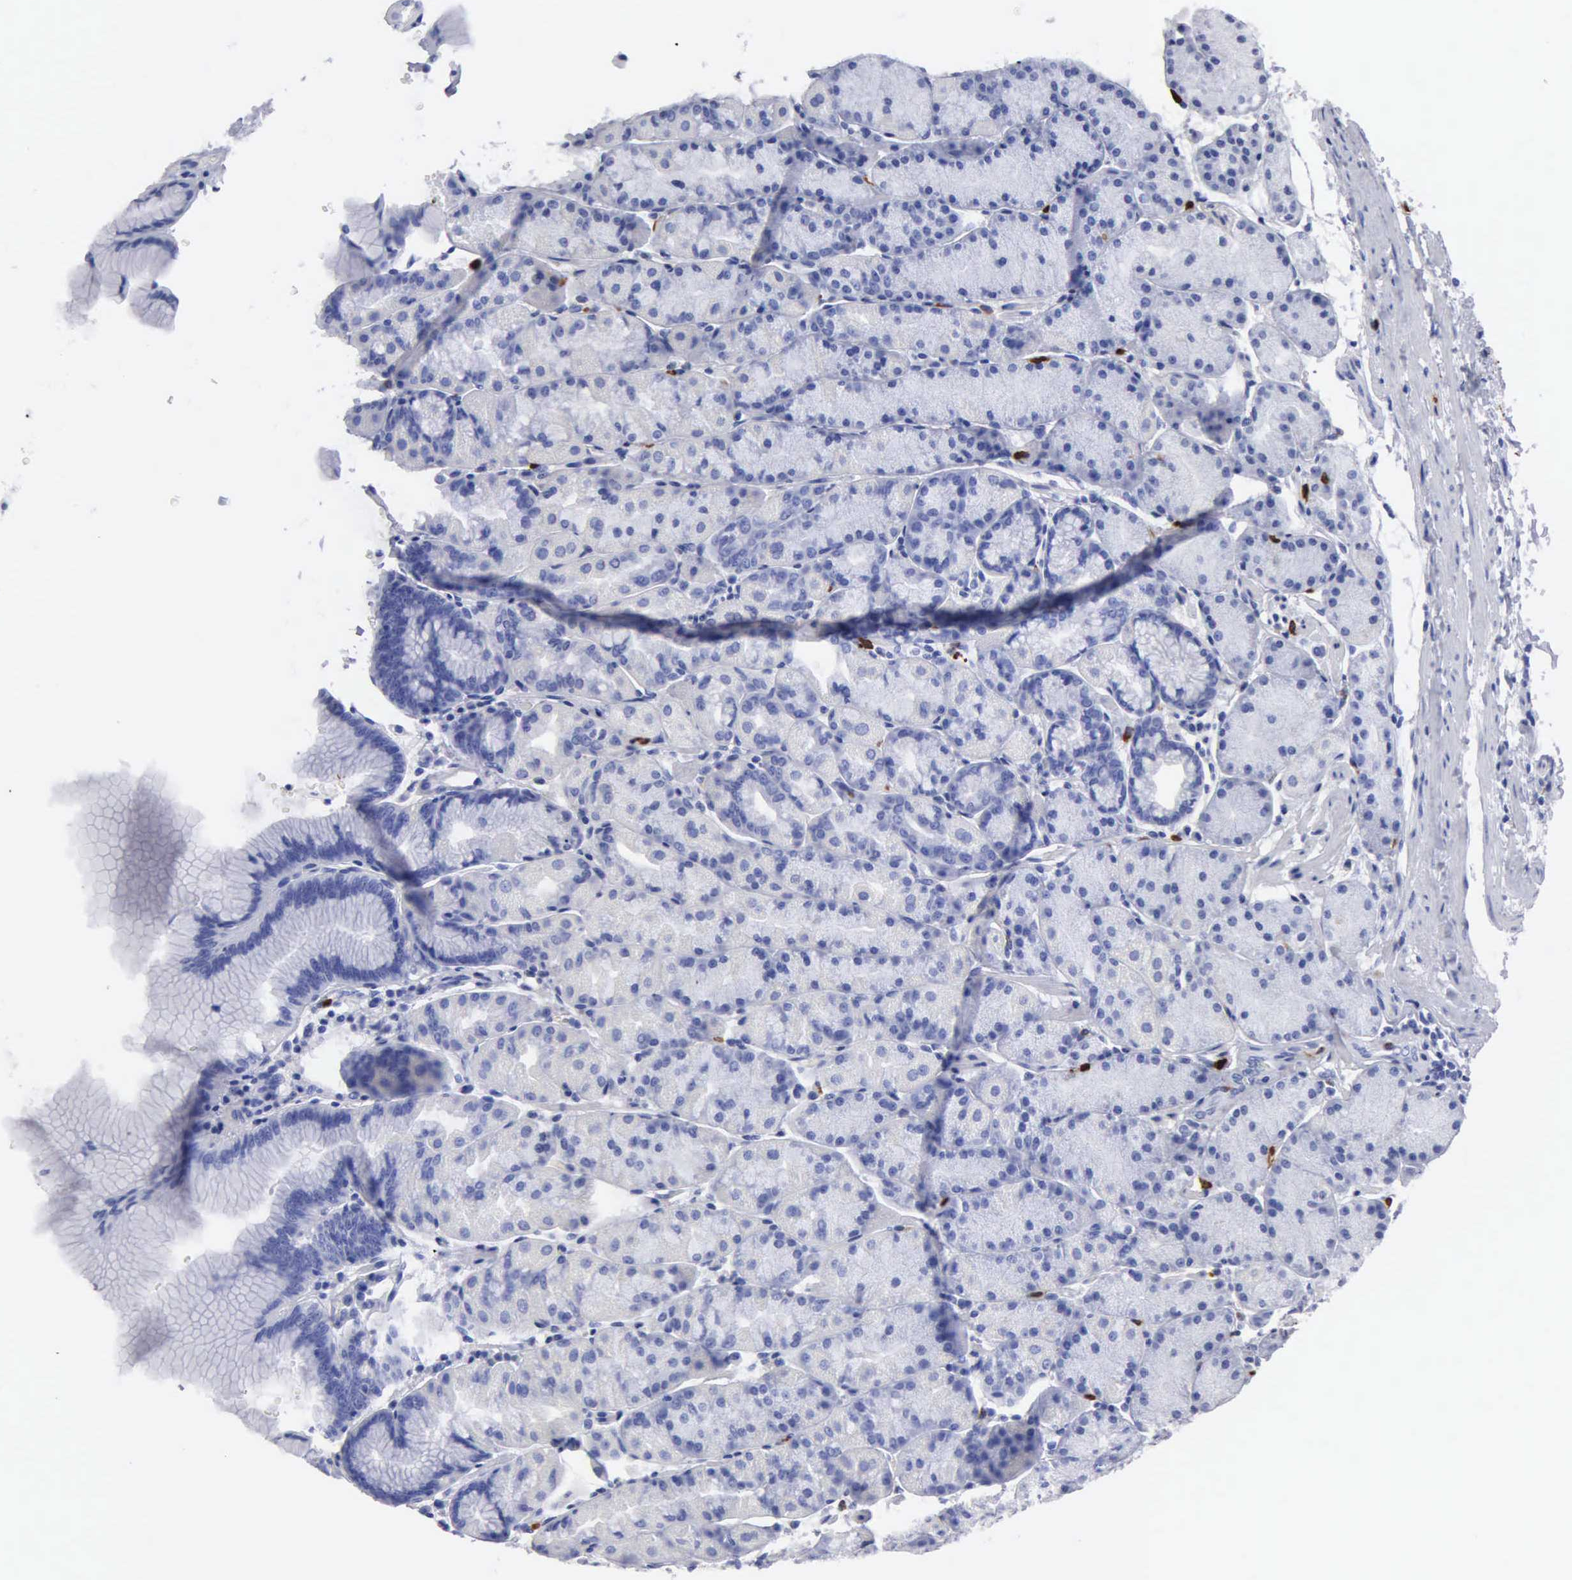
{"staining": {"intensity": "negative", "quantity": "none", "location": "none"}, "tissue": "stomach", "cell_type": "Glandular cells", "image_type": "normal", "snomed": [{"axis": "morphology", "description": "Normal tissue, NOS"}, {"axis": "topography", "description": "Stomach, upper"}], "caption": "Photomicrograph shows no protein staining in glandular cells of benign stomach.", "gene": "CTSG", "patient": {"sex": "male", "age": 57}}